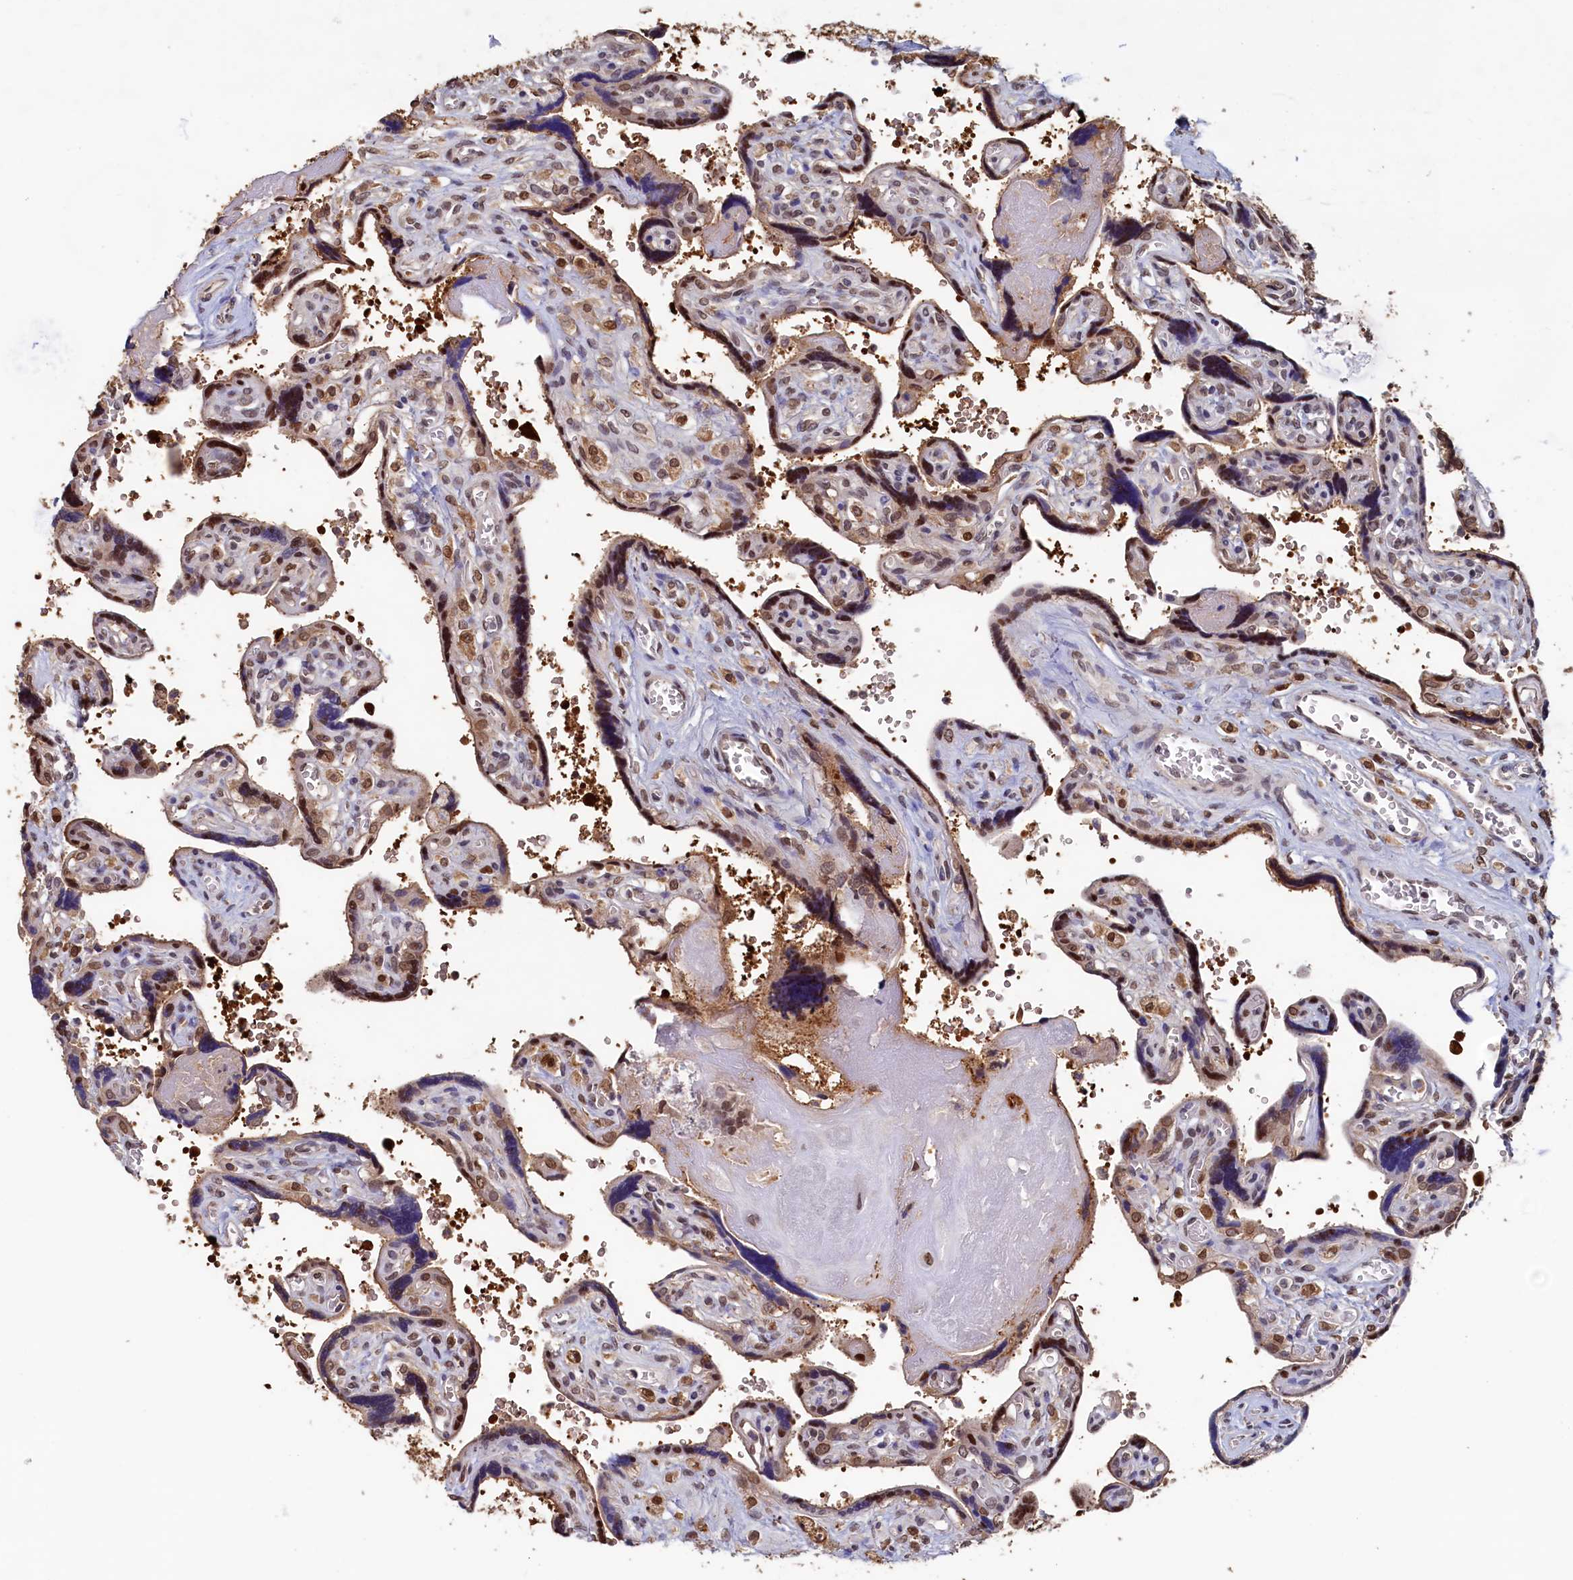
{"staining": {"intensity": "strong", "quantity": "25%-75%", "location": "cytoplasmic/membranous,nuclear"}, "tissue": "placenta", "cell_type": "Trophoblastic cells", "image_type": "normal", "snomed": [{"axis": "morphology", "description": "Normal tissue, NOS"}, {"axis": "topography", "description": "Placenta"}], "caption": "High-magnification brightfield microscopy of normal placenta stained with DAB (brown) and counterstained with hematoxylin (blue). trophoblastic cells exhibit strong cytoplasmic/membranous,nuclear expression is present in approximately25%-75% of cells. Nuclei are stained in blue.", "gene": "AHCY", "patient": {"sex": "female", "age": 39}}